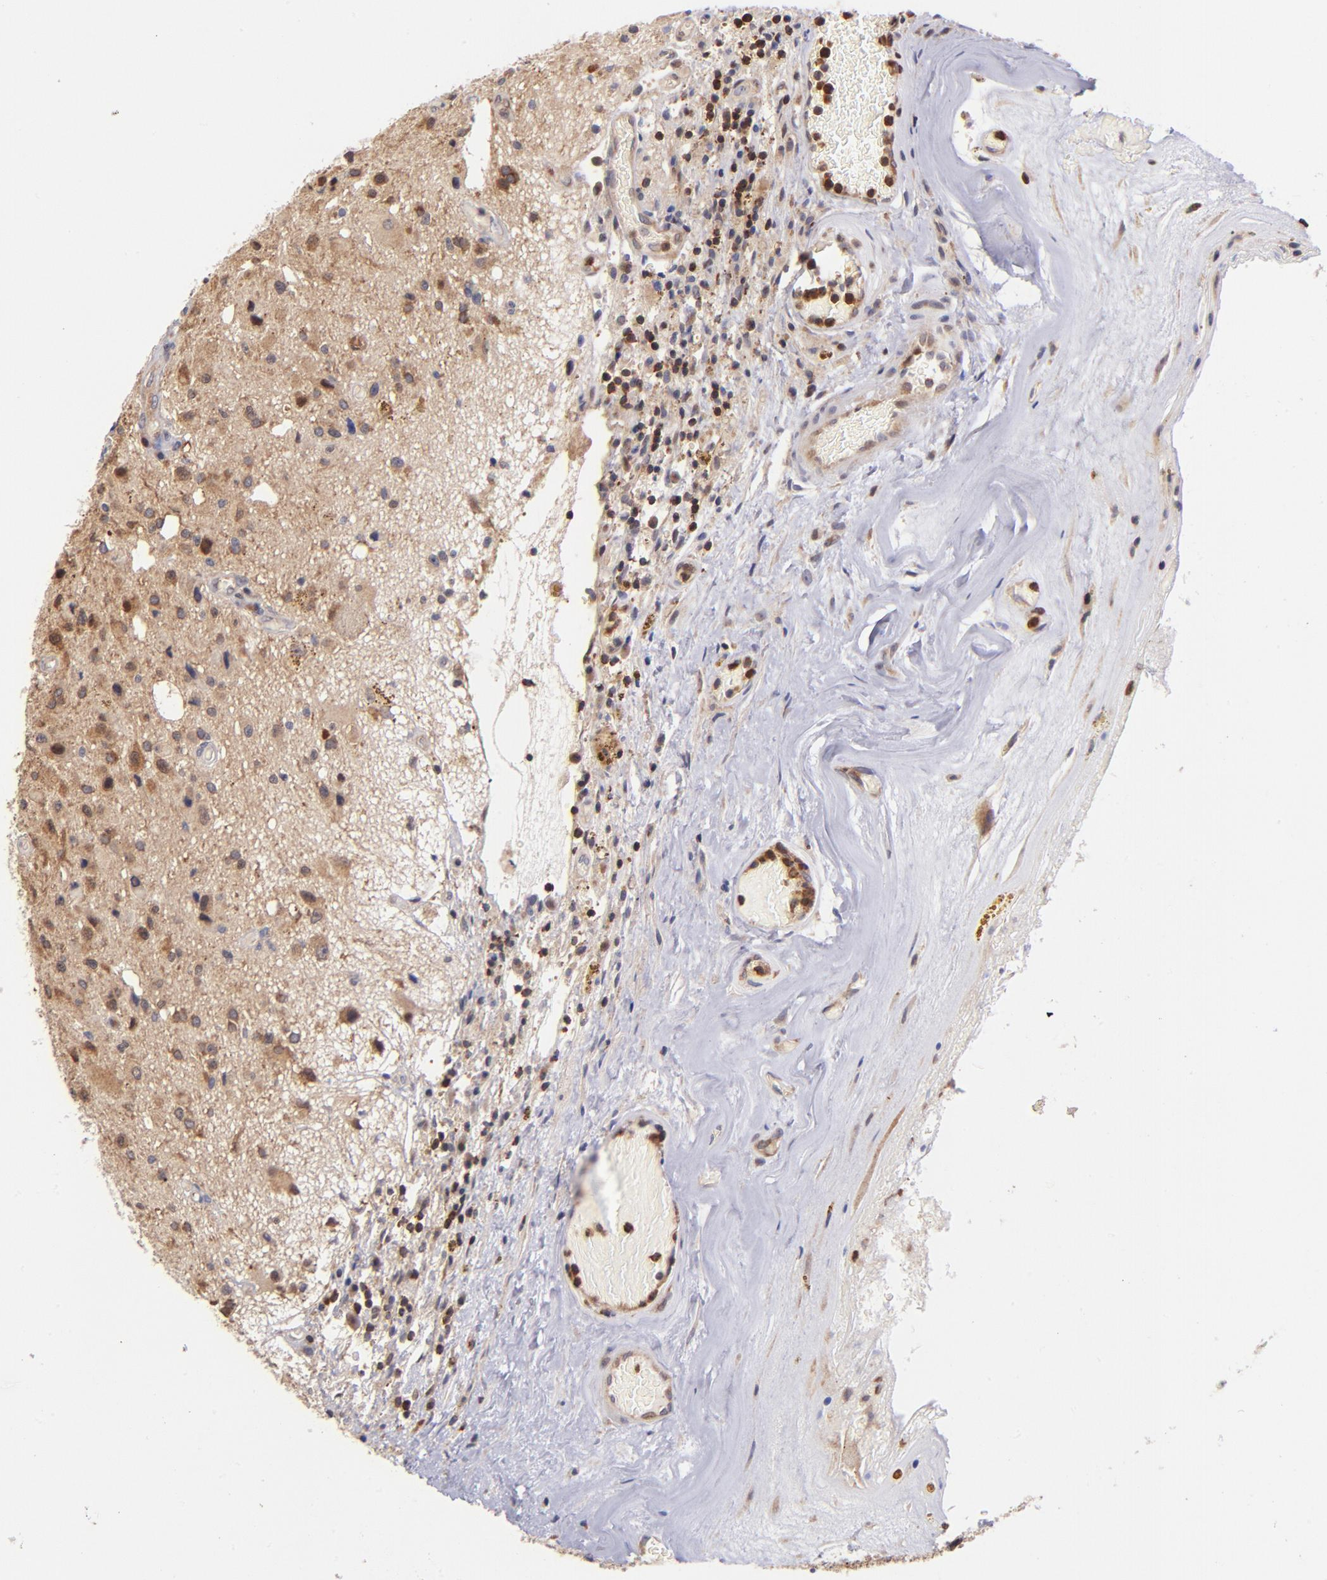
{"staining": {"intensity": "moderate", "quantity": ">75%", "location": "cytoplasmic/membranous,nuclear"}, "tissue": "glioma", "cell_type": "Tumor cells", "image_type": "cancer", "snomed": [{"axis": "morphology", "description": "Glioma, malignant, Low grade"}, {"axis": "topography", "description": "Brain"}], "caption": "This is an image of immunohistochemistry staining of malignant glioma (low-grade), which shows moderate staining in the cytoplasmic/membranous and nuclear of tumor cells.", "gene": "YWHAB", "patient": {"sex": "male", "age": 58}}